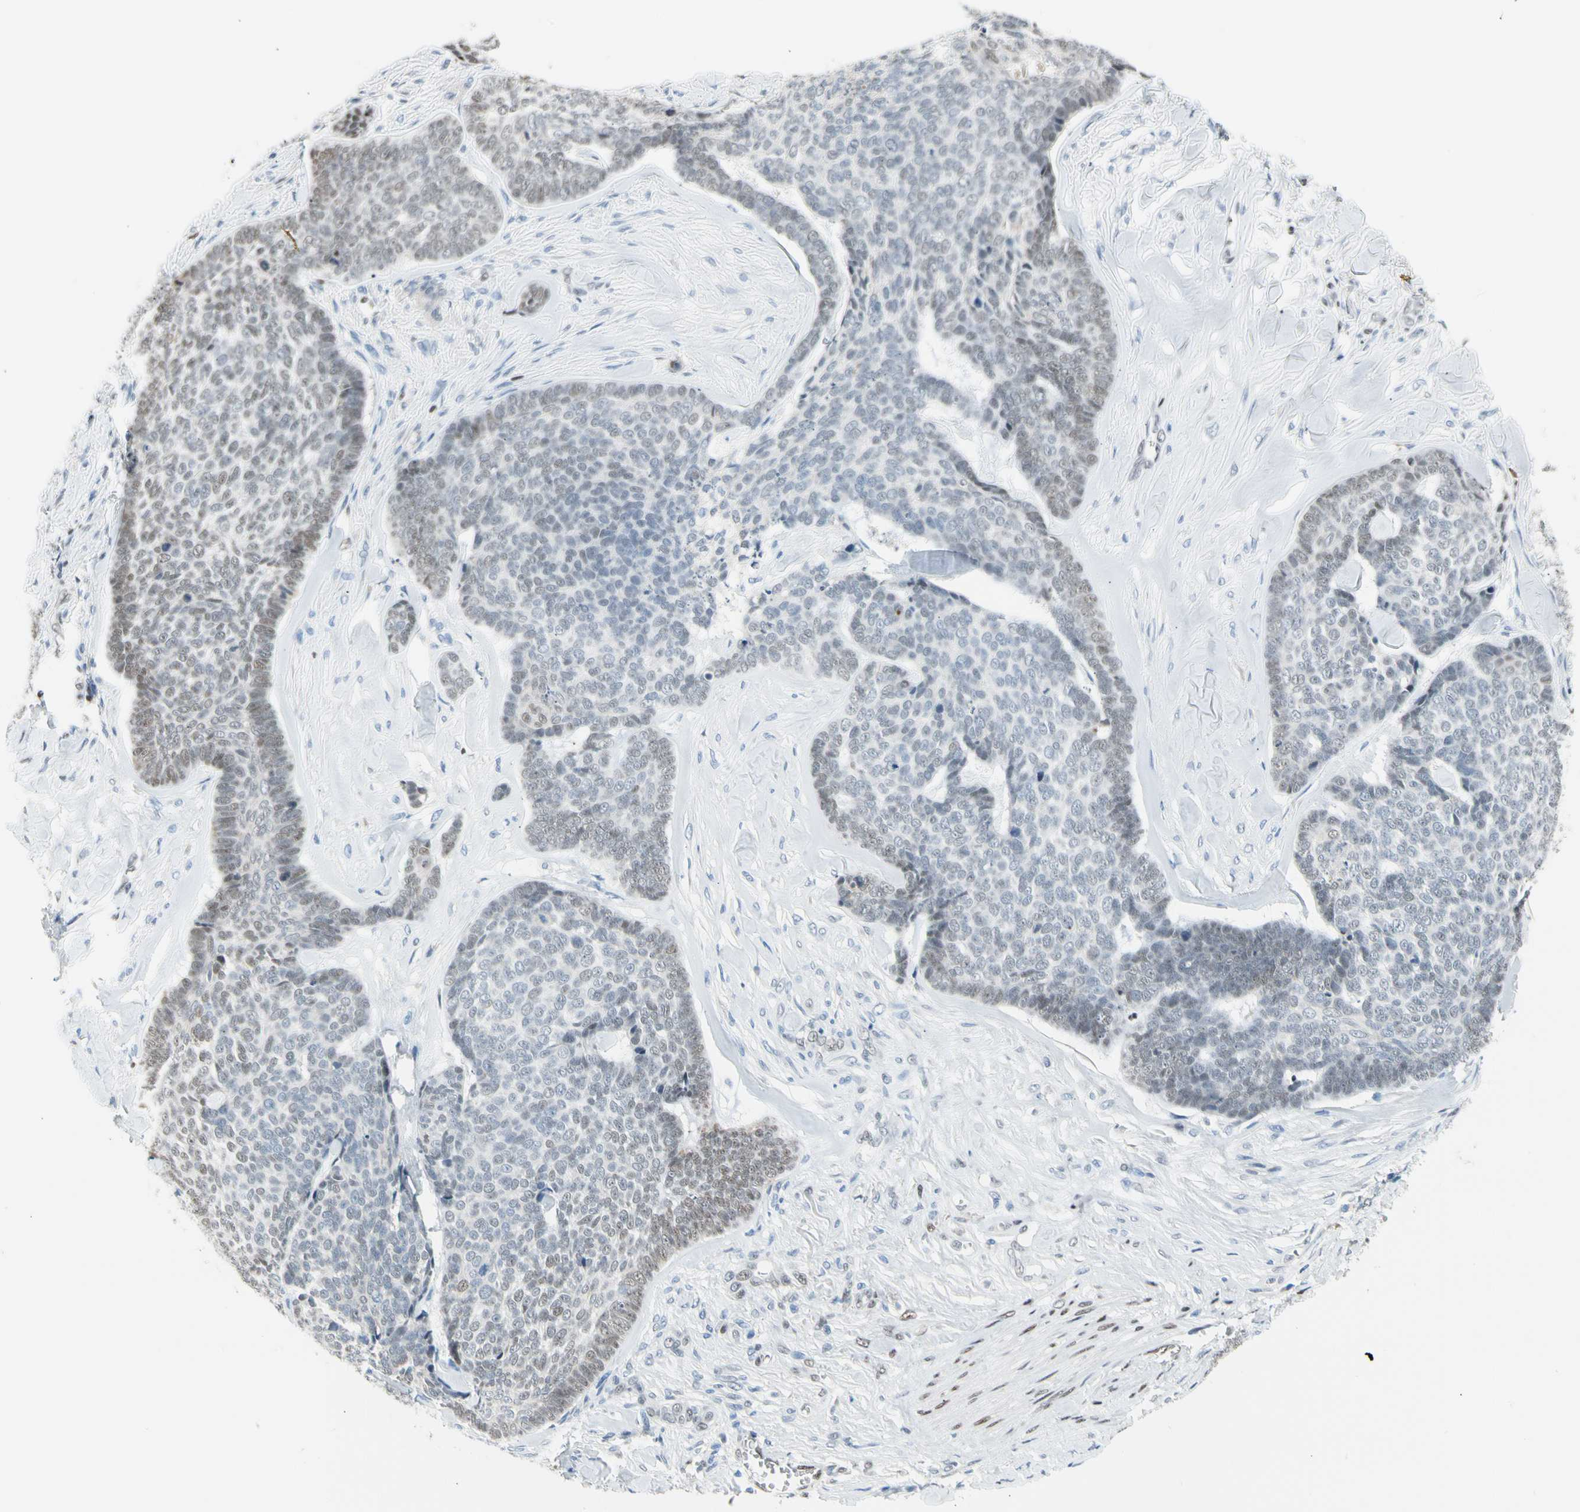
{"staining": {"intensity": "weak", "quantity": "<25%", "location": "nuclear"}, "tissue": "skin cancer", "cell_type": "Tumor cells", "image_type": "cancer", "snomed": [{"axis": "morphology", "description": "Basal cell carcinoma"}, {"axis": "topography", "description": "Skin"}], "caption": "DAB (3,3'-diaminobenzidine) immunohistochemical staining of human skin cancer (basal cell carcinoma) exhibits no significant expression in tumor cells.", "gene": "NFIA", "patient": {"sex": "male", "age": 84}}